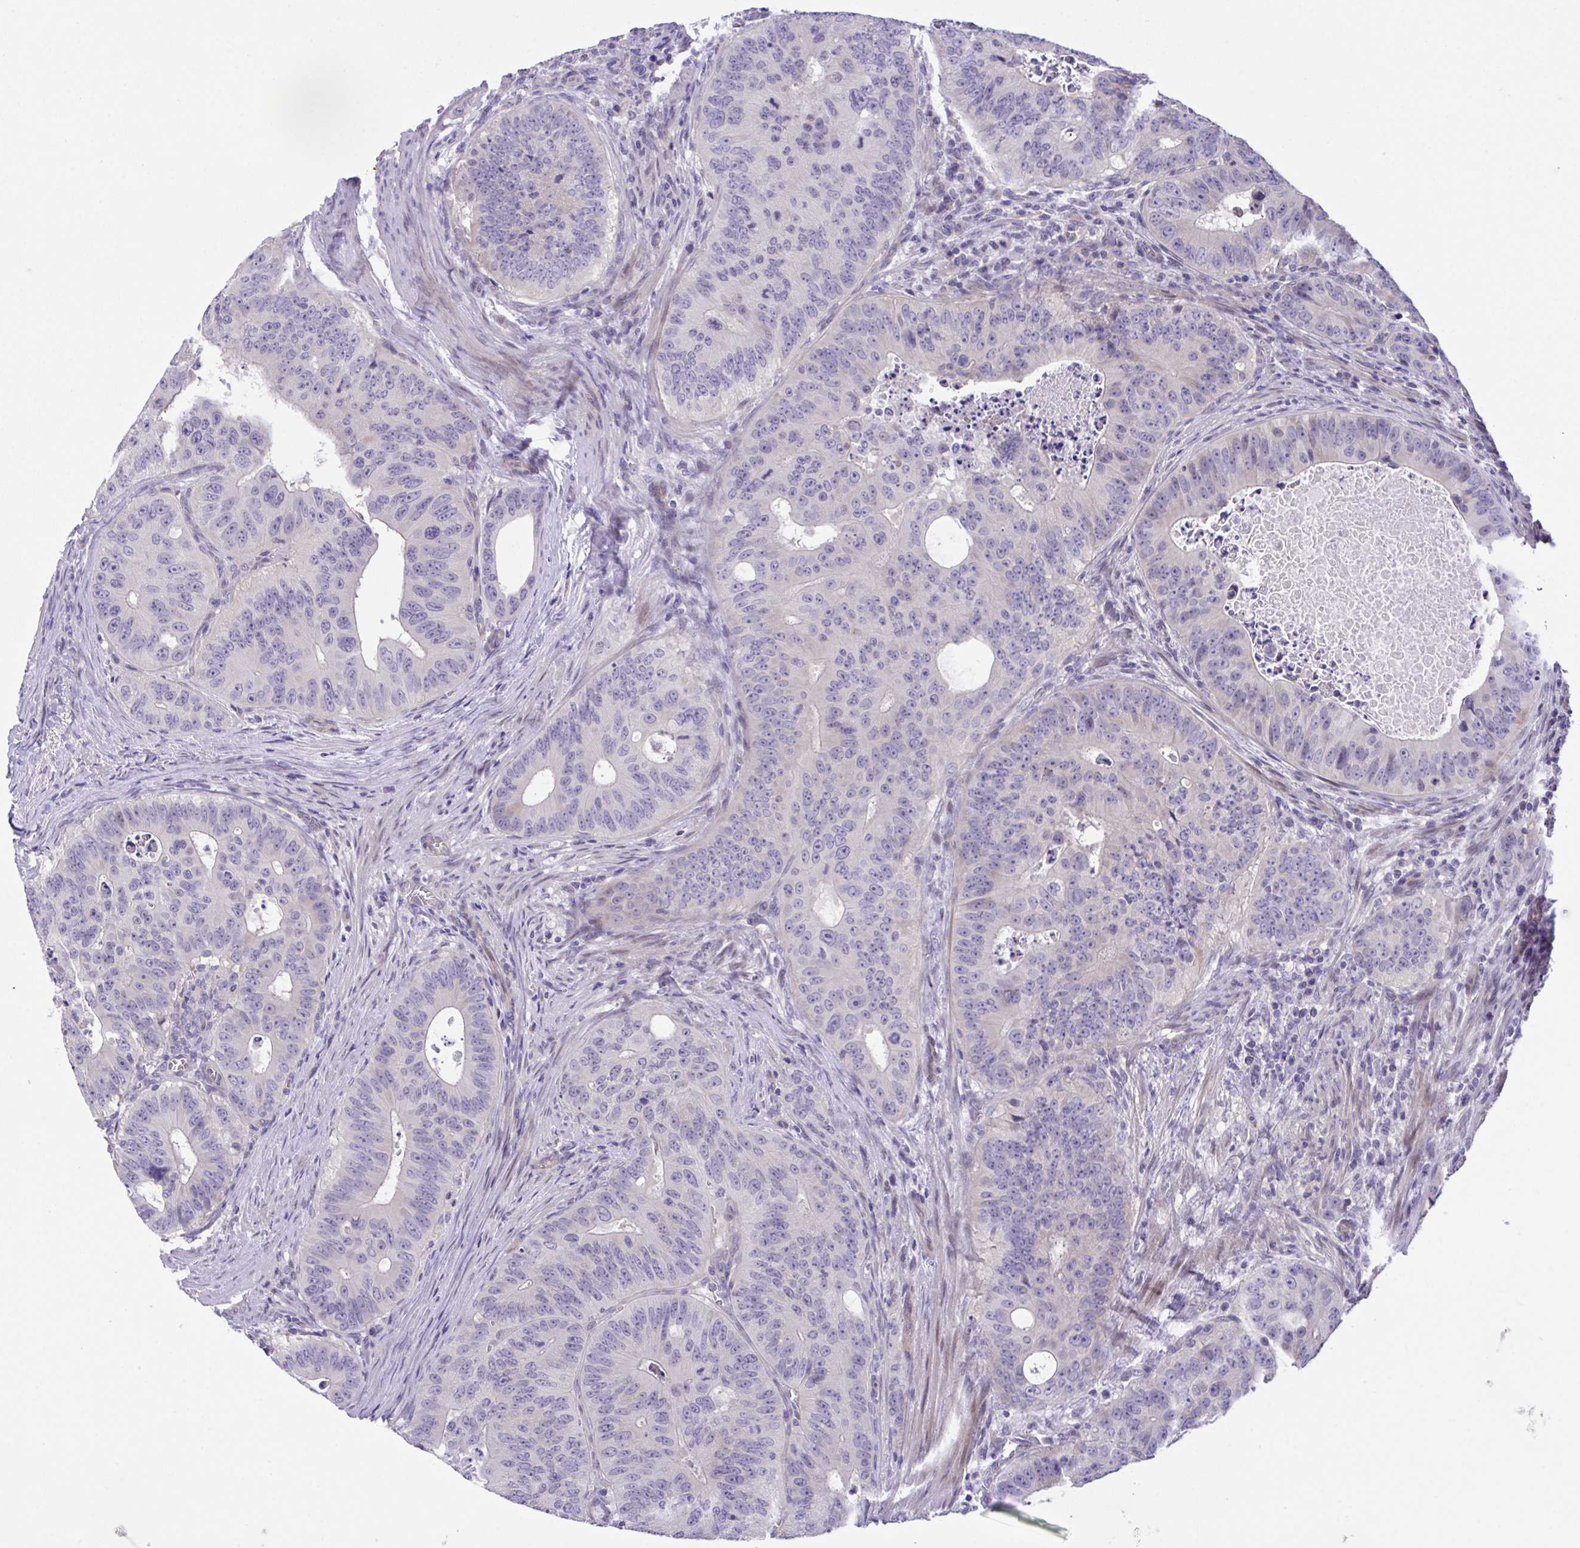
{"staining": {"intensity": "negative", "quantity": "none", "location": "none"}, "tissue": "colorectal cancer", "cell_type": "Tumor cells", "image_type": "cancer", "snomed": [{"axis": "morphology", "description": "Adenocarcinoma, NOS"}, {"axis": "topography", "description": "Colon"}], "caption": "Adenocarcinoma (colorectal) was stained to show a protein in brown. There is no significant expression in tumor cells.", "gene": "RHOXF1", "patient": {"sex": "male", "age": 62}}